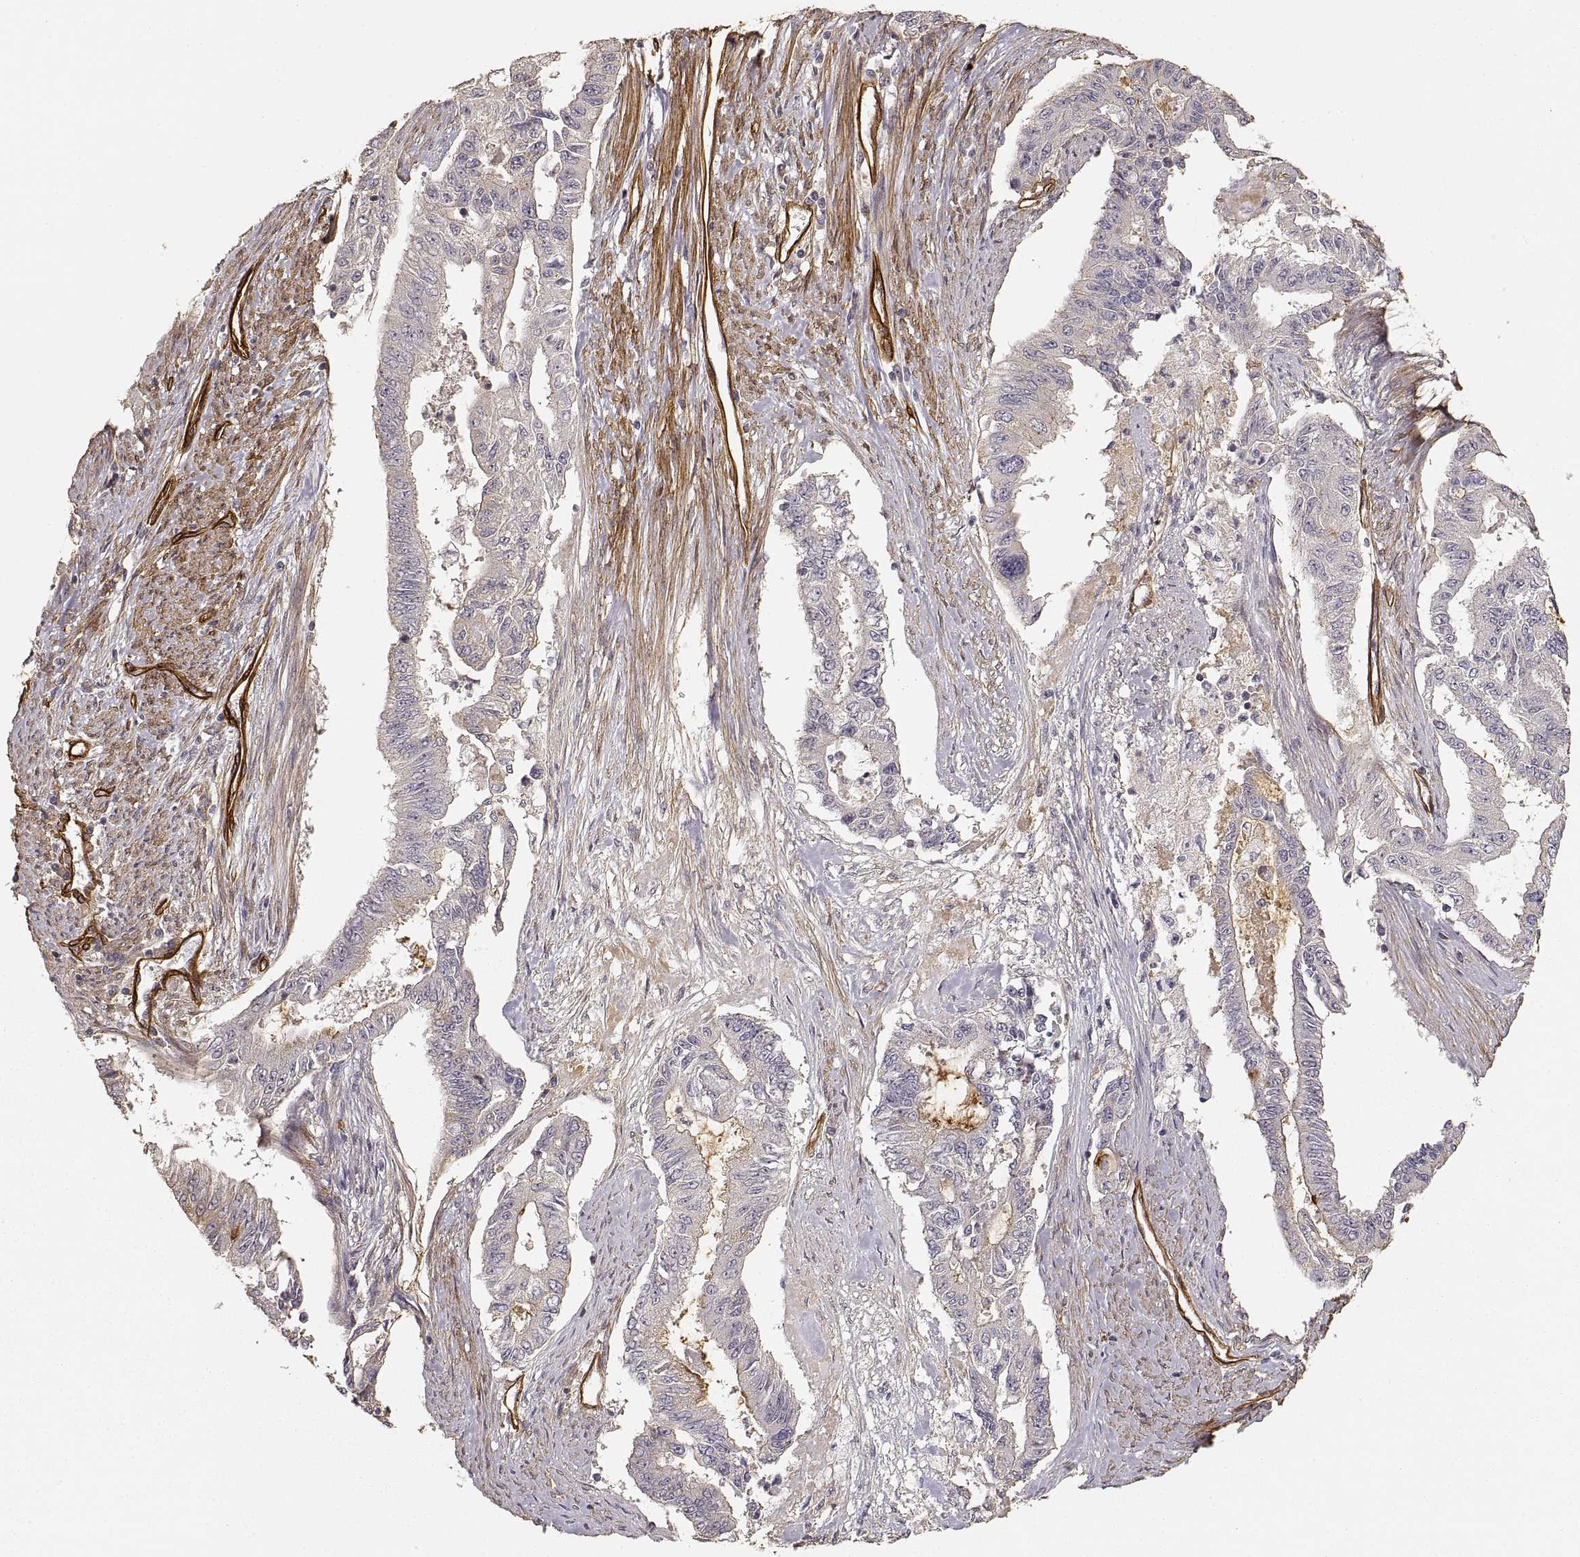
{"staining": {"intensity": "negative", "quantity": "none", "location": "none"}, "tissue": "endometrial cancer", "cell_type": "Tumor cells", "image_type": "cancer", "snomed": [{"axis": "morphology", "description": "Adenocarcinoma, NOS"}, {"axis": "topography", "description": "Uterus"}], "caption": "Tumor cells are negative for brown protein staining in adenocarcinoma (endometrial).", "gene": "LAMA4", "patient": {"sex": "female", "age": 59}}